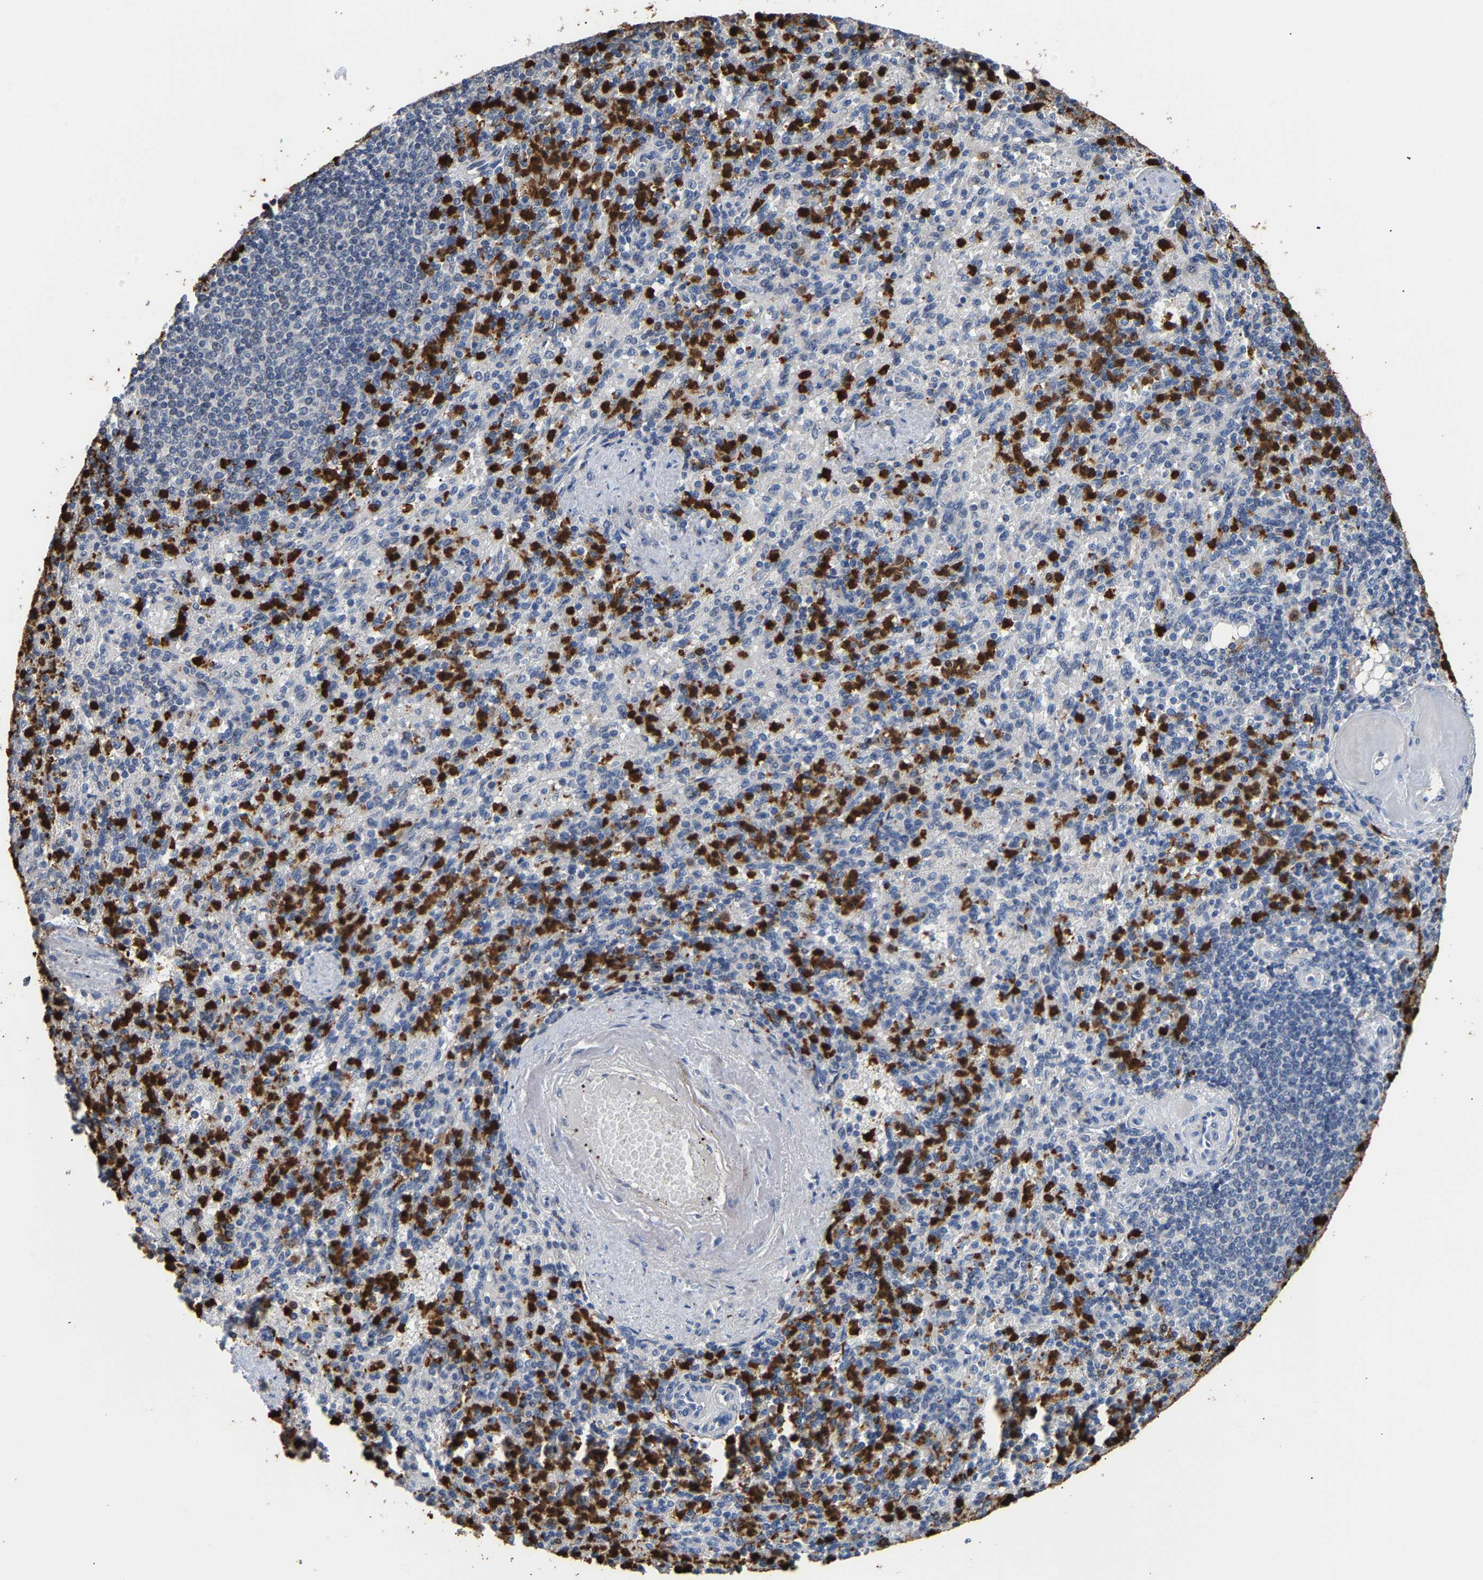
{"staining": {"intensity": "strong", "quantity": "25%-75%", "location": "cytoplasmic/membranous,nuclear"}, "tissue": "spleen", "cell_type": "Cells in red pulp", "image_type": "normal", "snomed": [{"axis": "morphology", "description": "Normal tissue, NOS"}, {"axis": "topography", "description": "Spleen"}], "caption": "Immunohistochemistry (DAB) staining of unremarkable spleen demonstrates strong cytoplasmic/membranous,nuclear protein staining in approximately 25%-75% of cells in red pulp.", "gene": "TDRD7", "patient": {"sex": "female", "age": 74}}